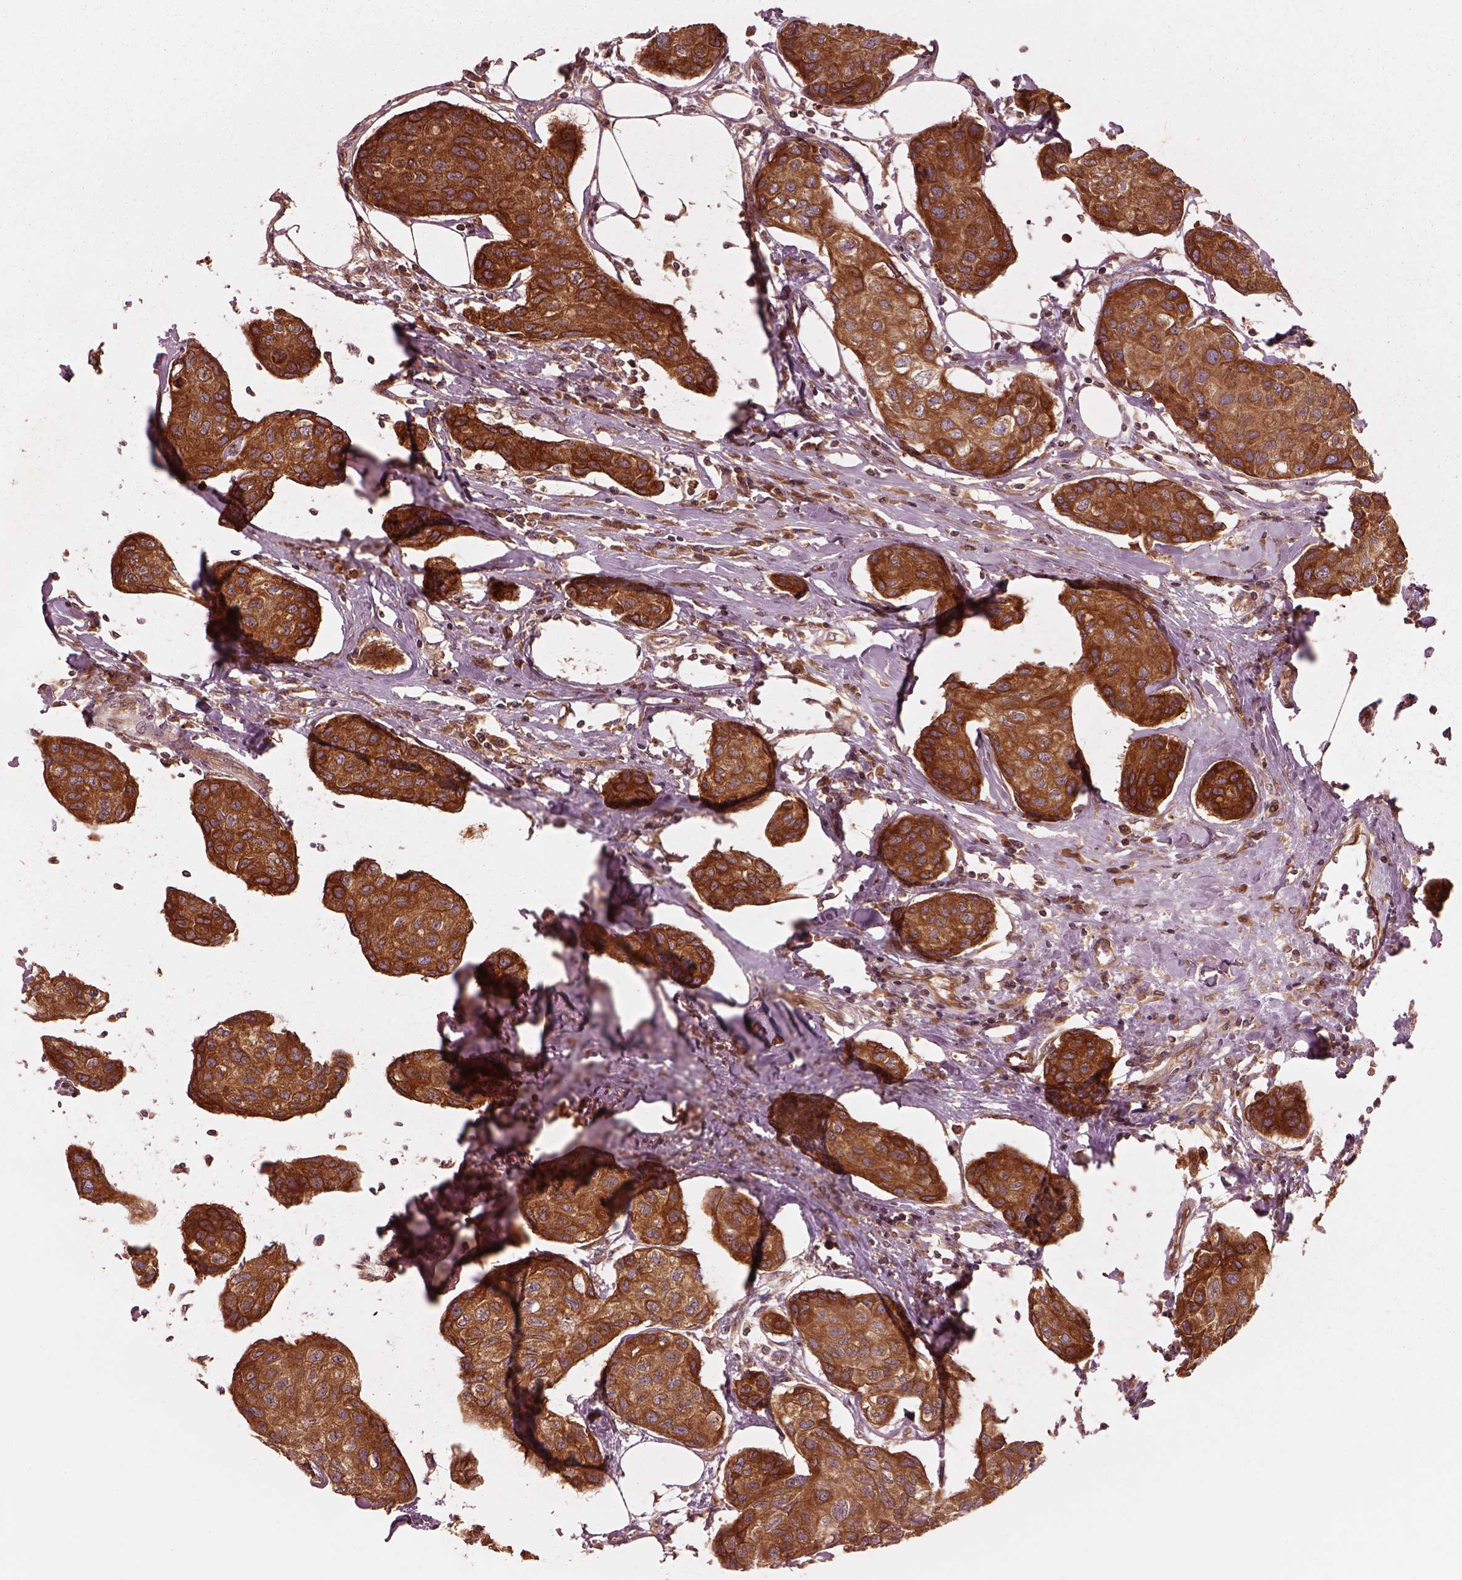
{"staining": {"intensity": "strong", "quantity": ">75%", "location": "cytoplasmic/membranous"}, "tissue": "breast cancer", "cell_type": "Tumor cells", "image_type": "cancer", "snomed": [{"axis": "morphology", "description": "Duct carcinoma"}, {"axis": "topography", "description": "Breast"}], "caption": "Human breast cancer stained with a protein marker displays strong staining in tumor cells.", "gene": "PIK3R2", "patient": {"sex": "female", "age": 80}}